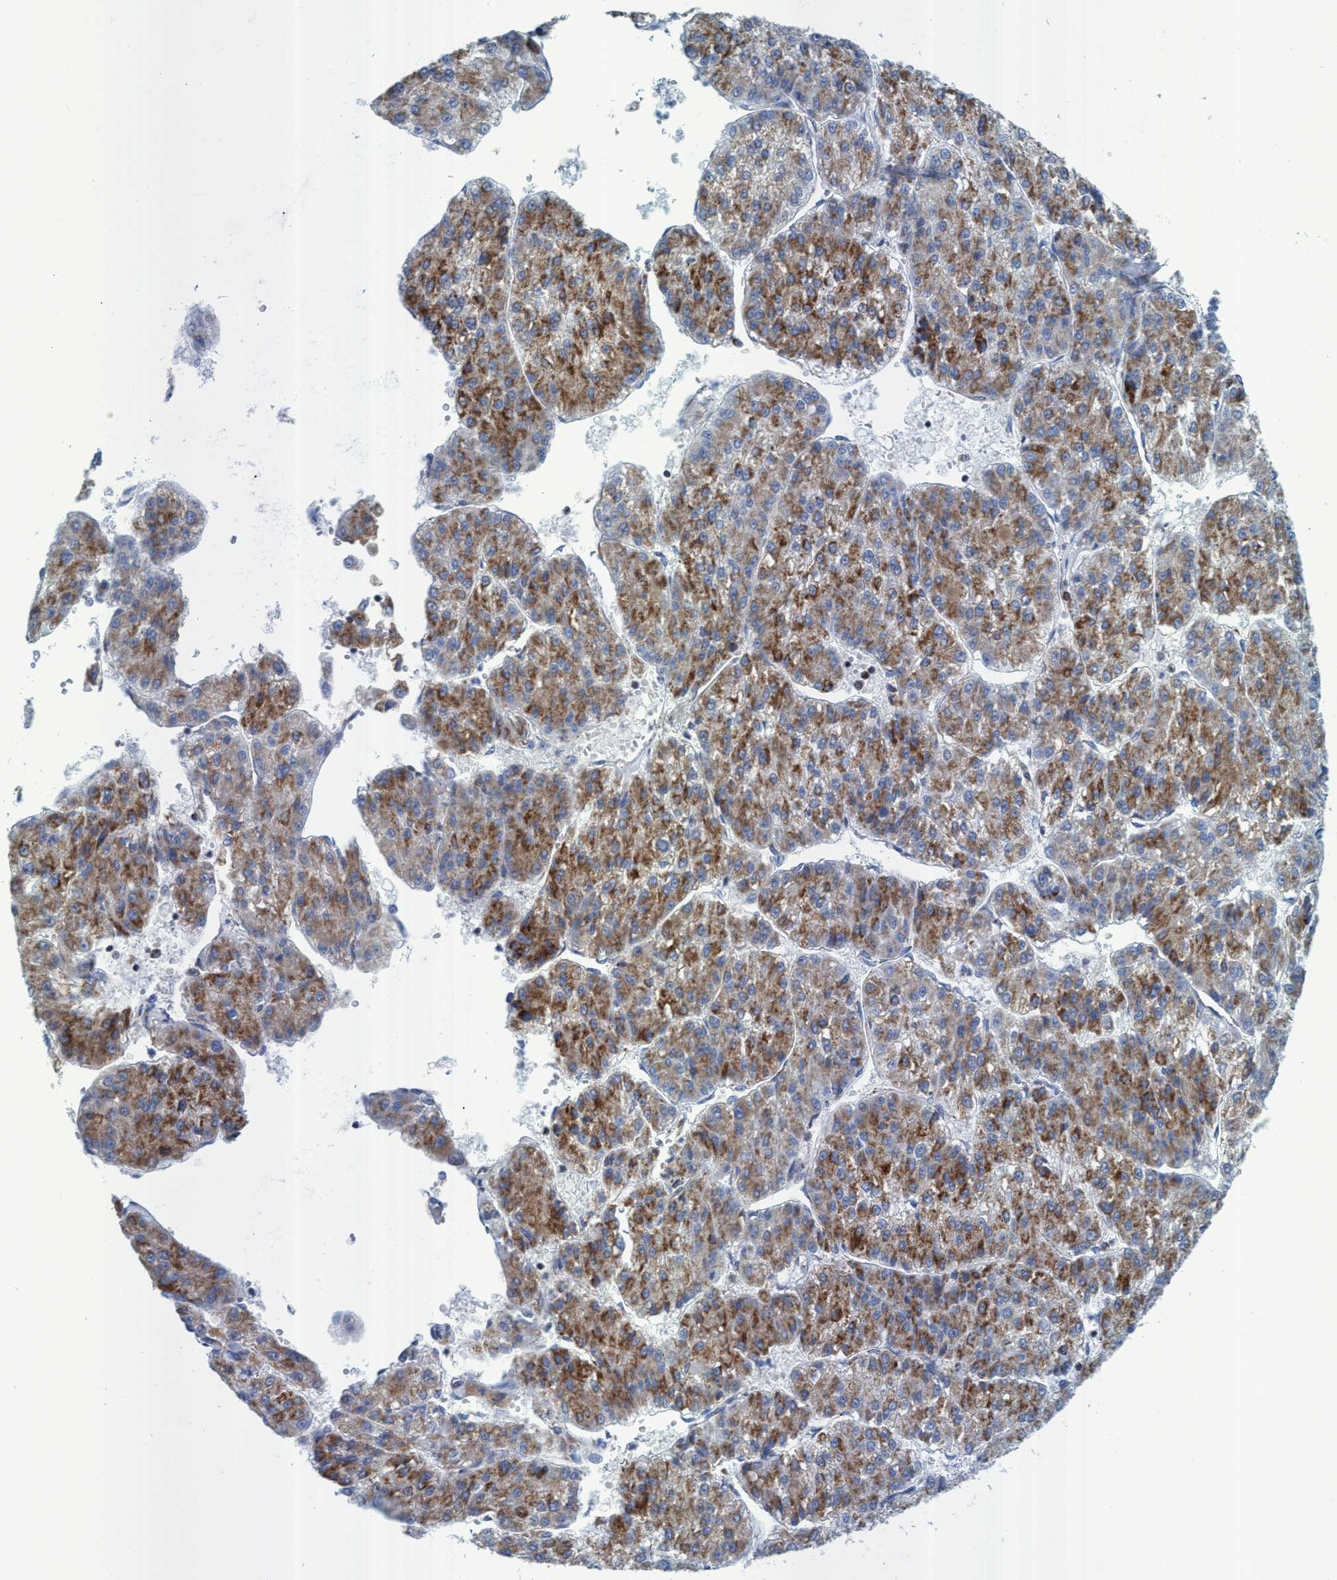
{"staining": {"intensity": "moderate", "quantity": ">75%", "location": "cytoplasmic/membranous"}, "tissue": "liver cancer", "cell_type": "Tumor cells", "image_type": "cancer", "snomed": [{"axis": "morphology", "description": "Carcinoma, Hepatocellular, NOS"}, {"axis": "topography", "description": "Liver"}], "caption": "Immunohistochemical staining of human hepatocellular carcinoma (liver) displays medium levels of moderate cytoplasmic/membranous positivity in approximately >75% of tumor cells.", "gene": "GGA3", "patient": {"sex": "female", "age": 73}}